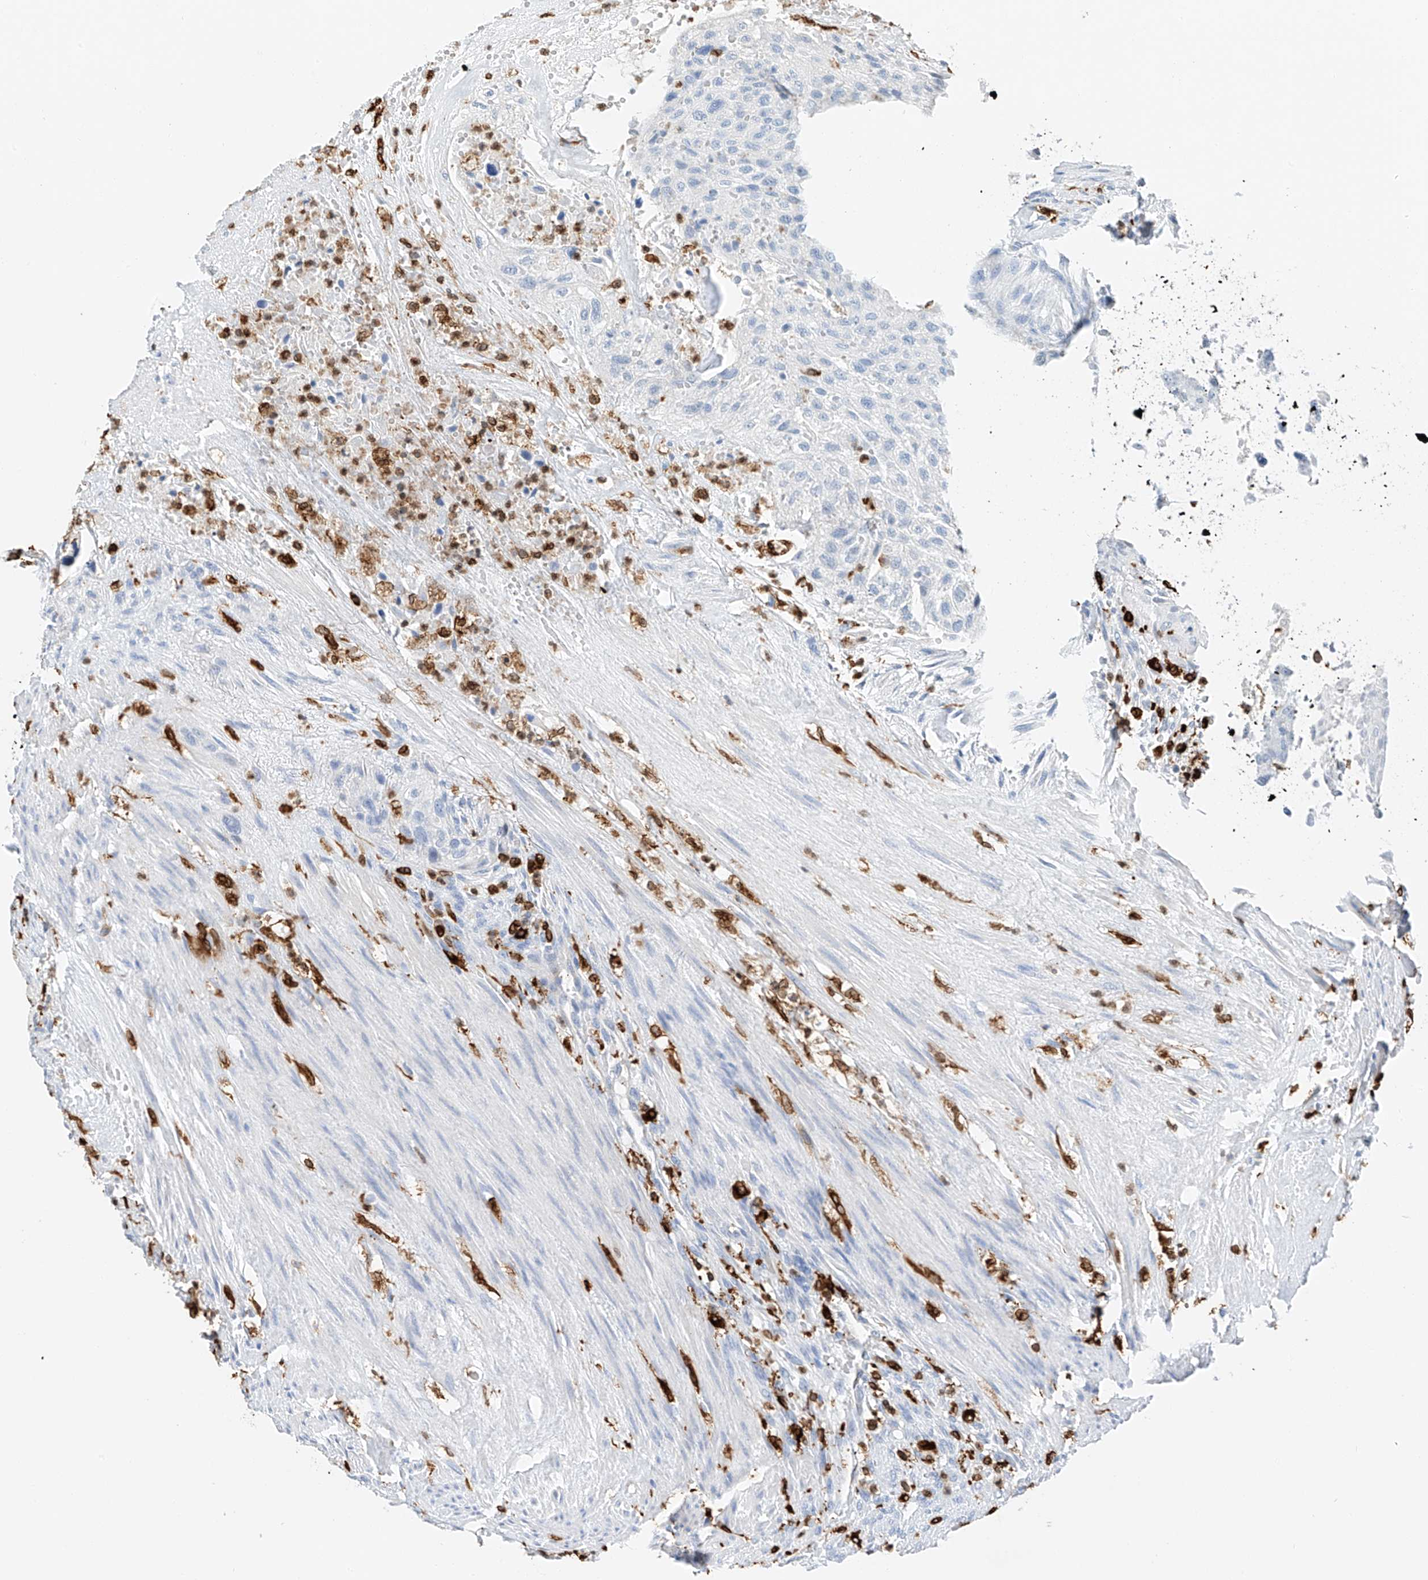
{"staining": {"intensity": "negative", "quantity": "none", "location": "none"}, "tissue": "urothelial cancer", "cell_type": "Tumor cells", "image_type": "cancer", "snomed": [{"axis": "morphology", "description": "Urothelial carcinoma, High grade"}, {"axis": "topography", "description": "Urinary bladder"}], "caption": "Human urothelial carcinoma (high-grade) stained for a protein using immunohistochemistry (IHC) demonstrates no positivity in tumor cells.", "gene": "TBXAS1", "patient": {"sex": "male", "age": 35}}